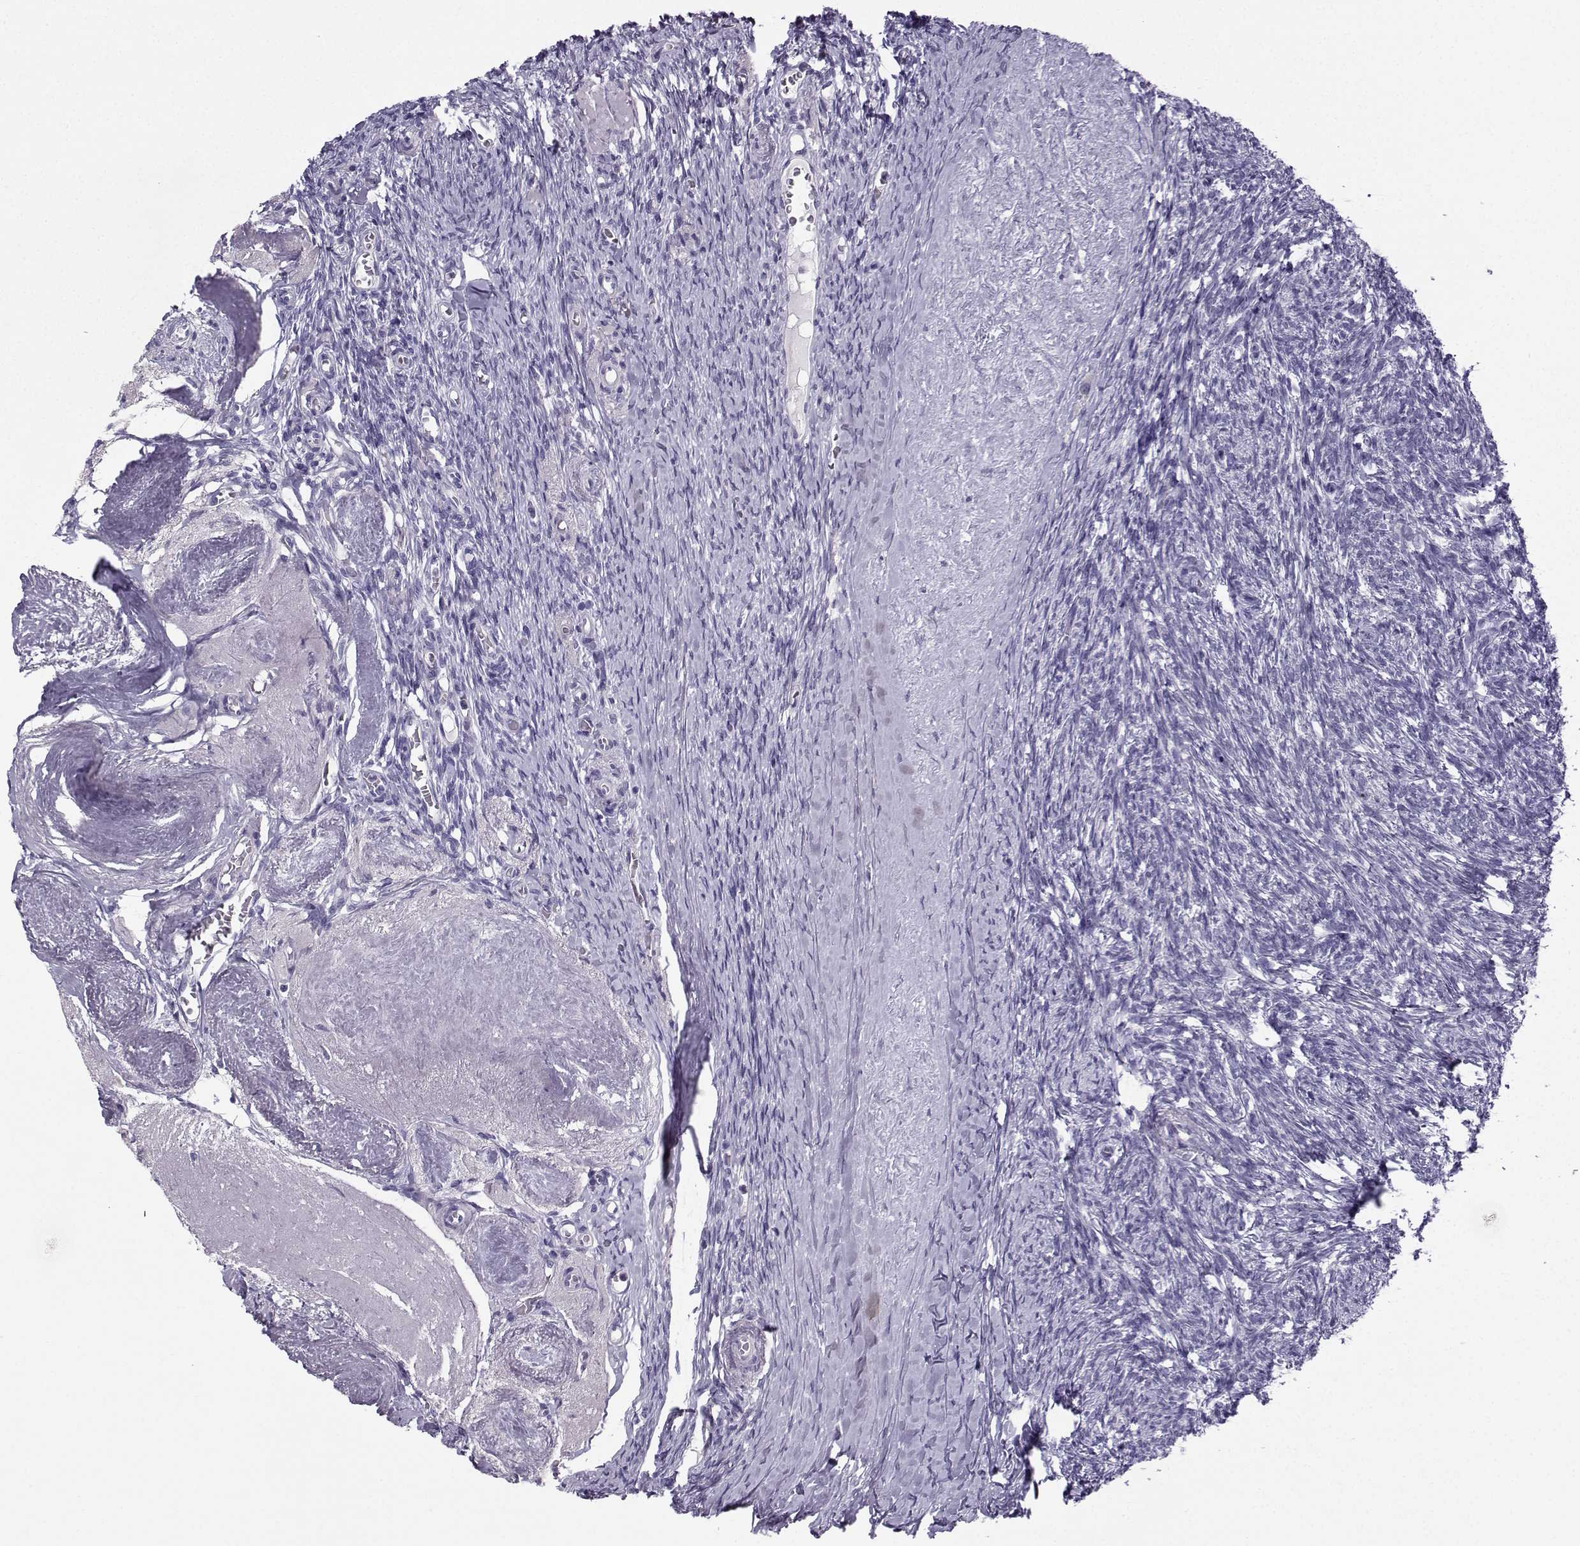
{"staining": {"intensity": "negative", "quantity": "none", "location": "none"}, "tissue": "ovary", "cell_type": "Follicle cells", "image_type": "normal", "snomed": [{"axis": "morphology", "description": "Normal tissue, NOS"}, {"axis": "topography", "description": "Ovary"}], "caption": "This is an immunohistochemistry image of unremarkable ovary. There is no expression in follicle cells.", "gene": "ZBTB8B", "patient": {"sex": "female", "age": 72}}